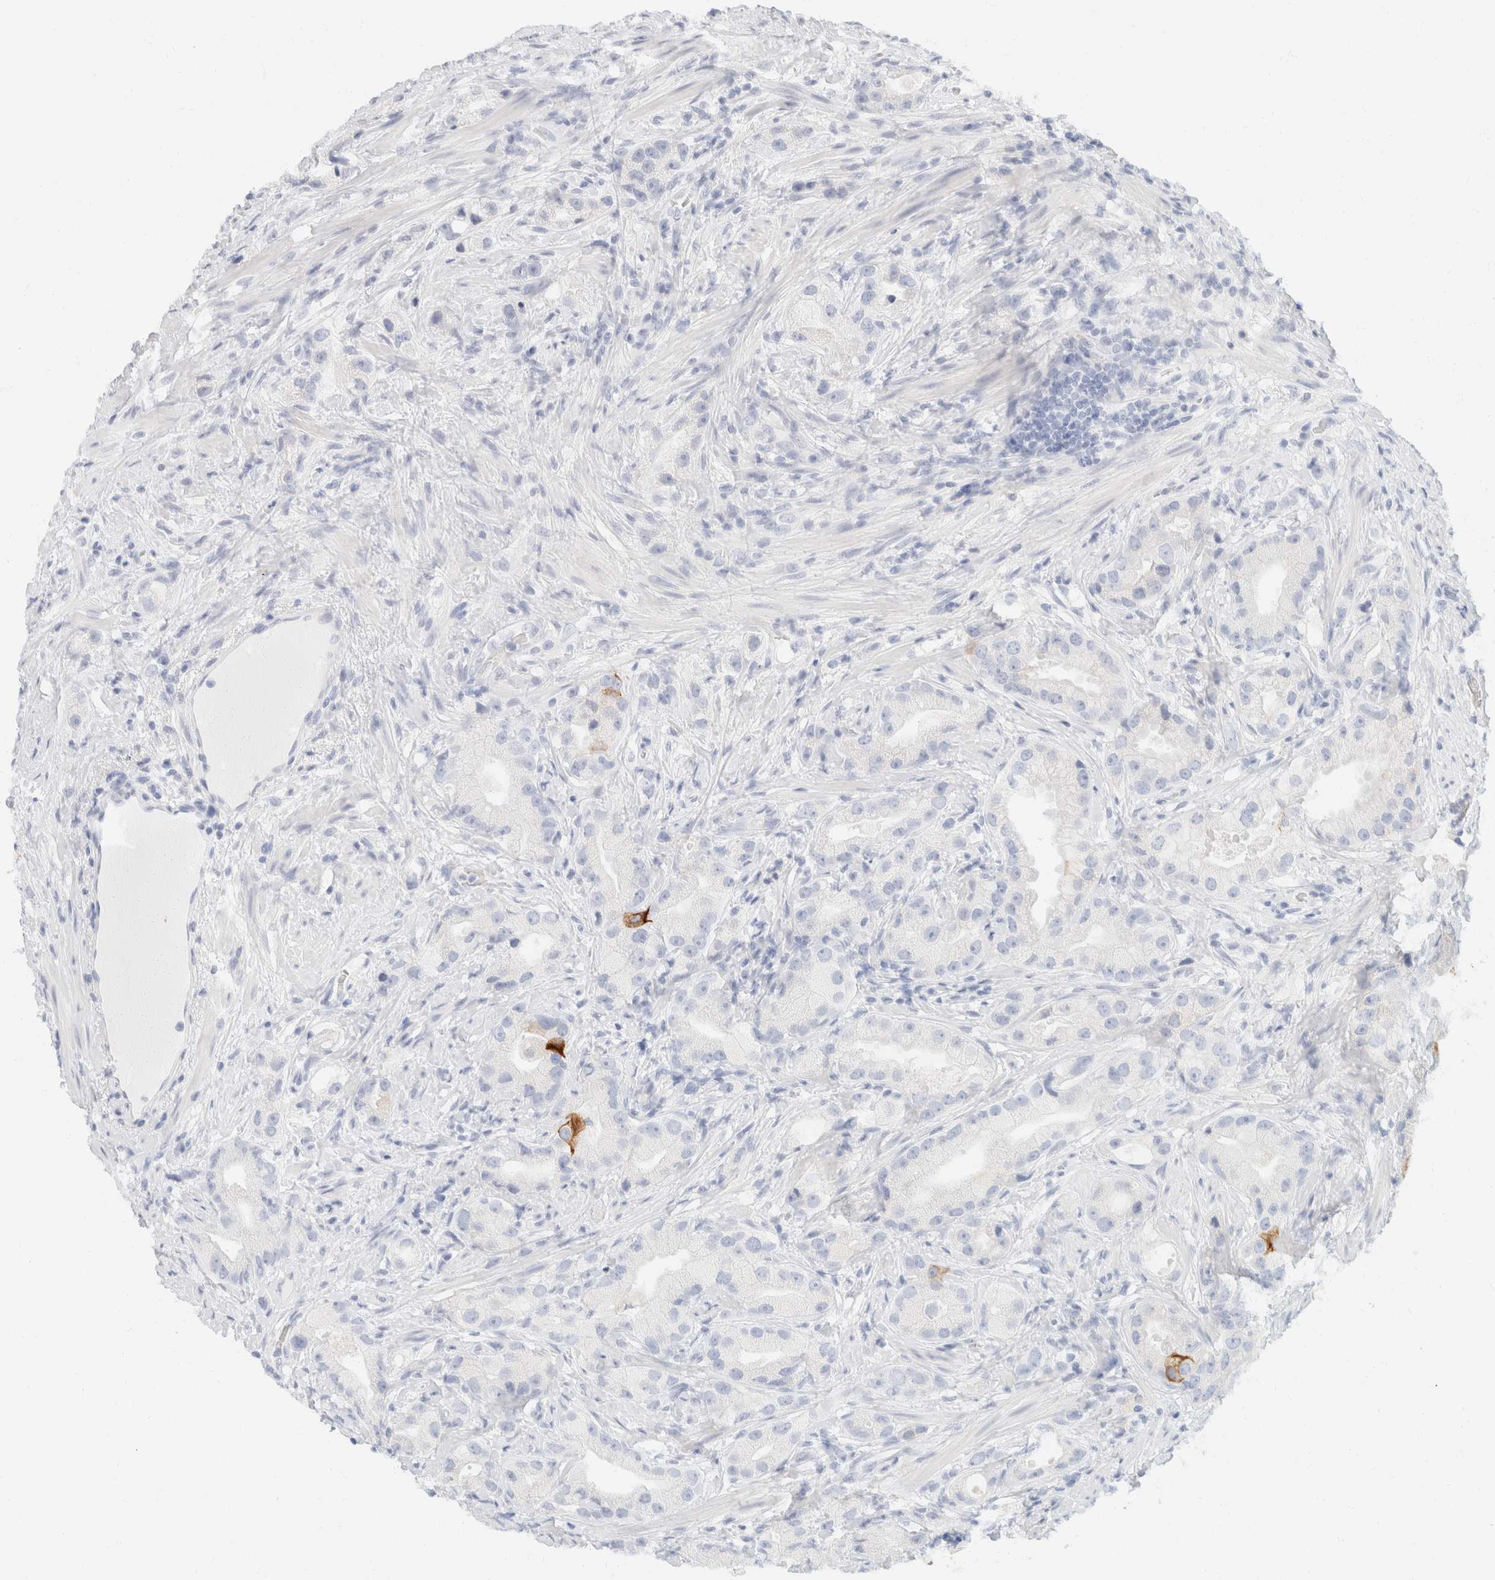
{"staining": {"intensity": "moderate", "quantity": "<25%", "location": "cytoplasmic/membranous"}, "tissue": "prostate cancer", "cell_type": "Tumor cells", "image_type": "cancer", "snomed": [{"axis": "morphology", "description": "Adenocarcinoma, High grade"}, {"axis": "topography", "description": "Prostate"}], "caption": "Prostate cancer (high-grade adenocarcinoma) tissue shows moderate cytoplasmic/membranous staining in about <25% of tumor cells The staining is performed using DAB (3,3'-diaminobenzidine) brown chromogen to label protein expression. The nuclei are counter-stained blue using hematoxylin.", "gene": "KRT20", "patient": {"sex": "male", "age": 63}}